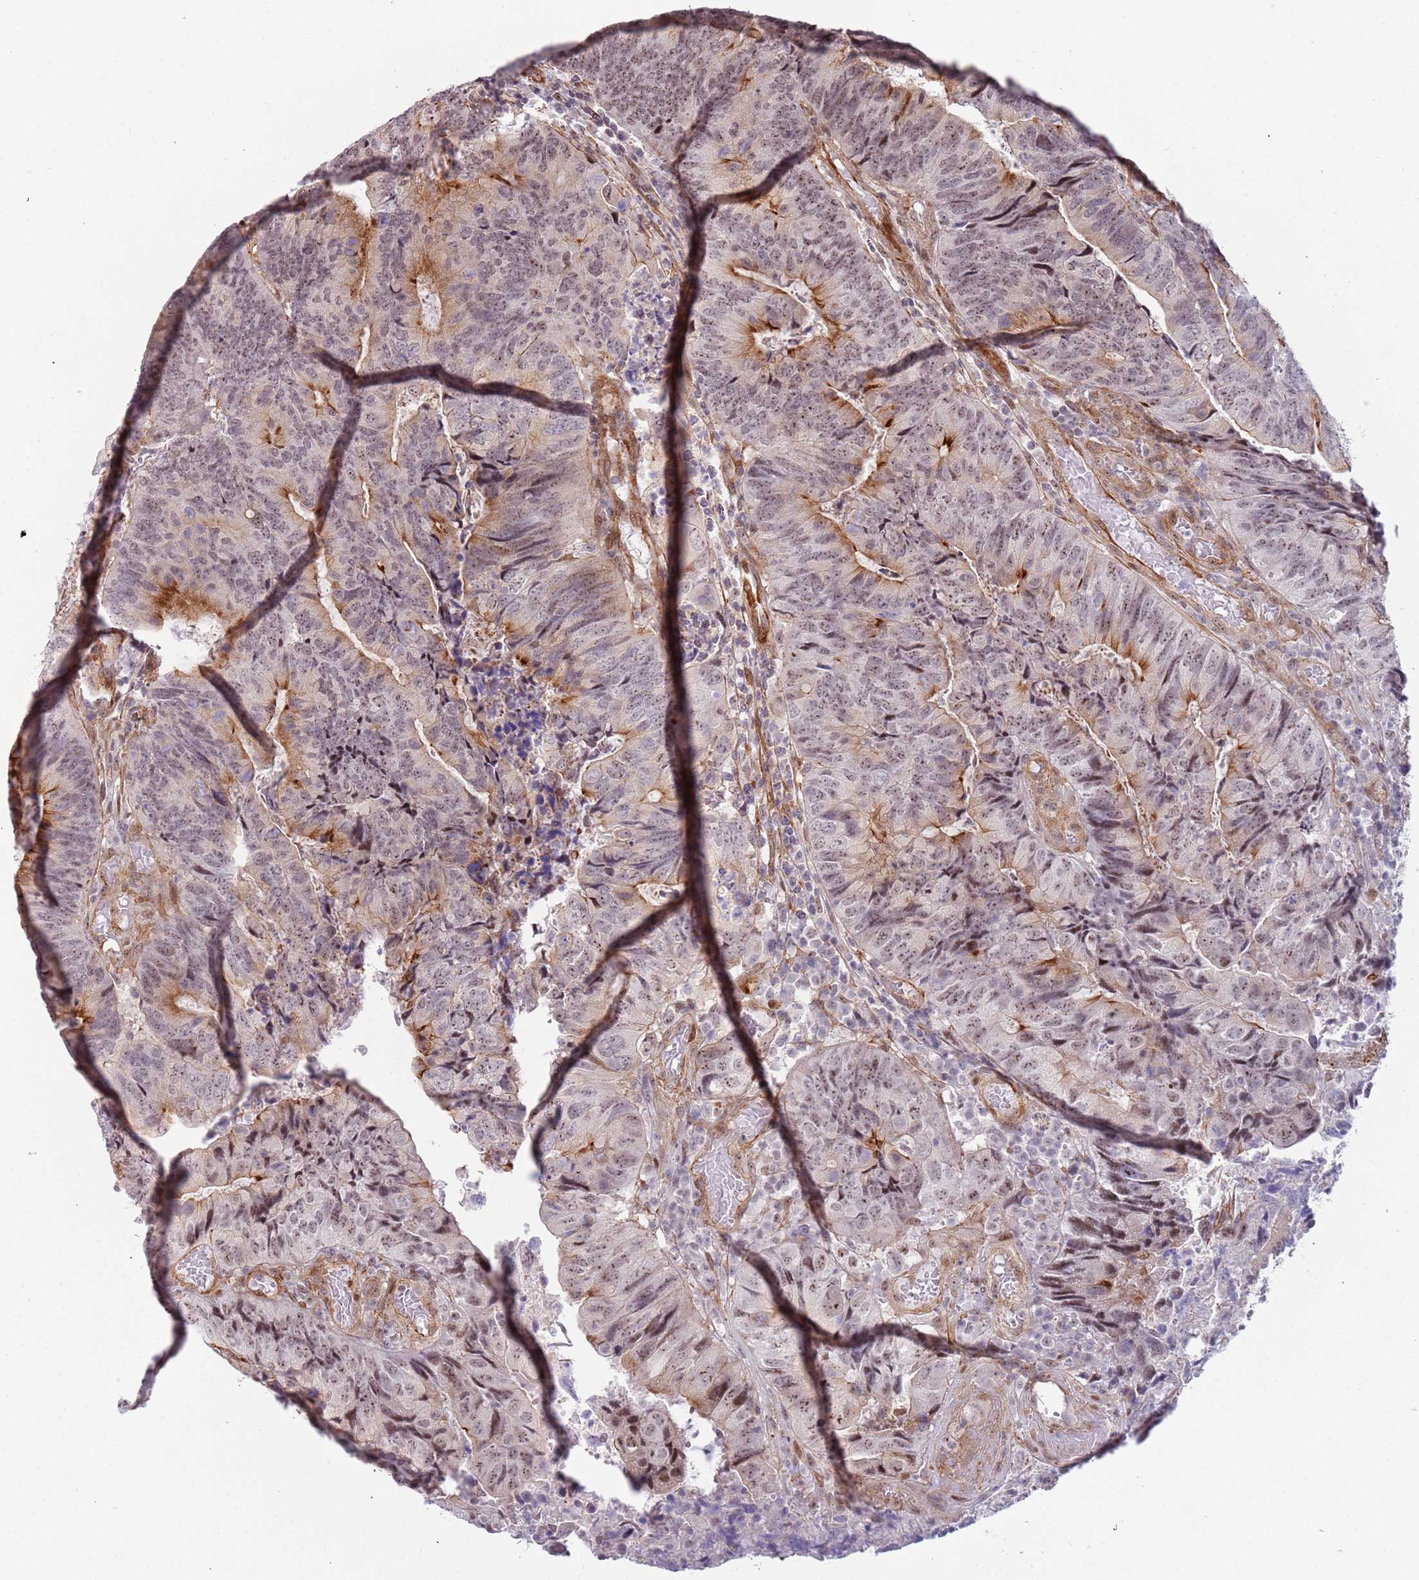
{"staining": {"intensity": "moderate", "quantity": "25%-75%", "location": "cytoplasmic/membranous,nuclear"}, "tissue": "colorectal cancer", "cell_type": "Tumor cells", "image_type": "cancer", "snomed": [{"axis": "morphology", "description": "Adenocarcinoma, NOS"}, {"axis": "topography", "description": "Colon"}], "caption": "Protein positivity by immunohistochemistry (IHC) displays moderate cytoplasmic/membranous and nuclear expression in about 25%-75% of tumor cells in colorectal adenocarcinoma.", "gene": "LRMDA", "patient": {"sex": "female", "age": 67}}